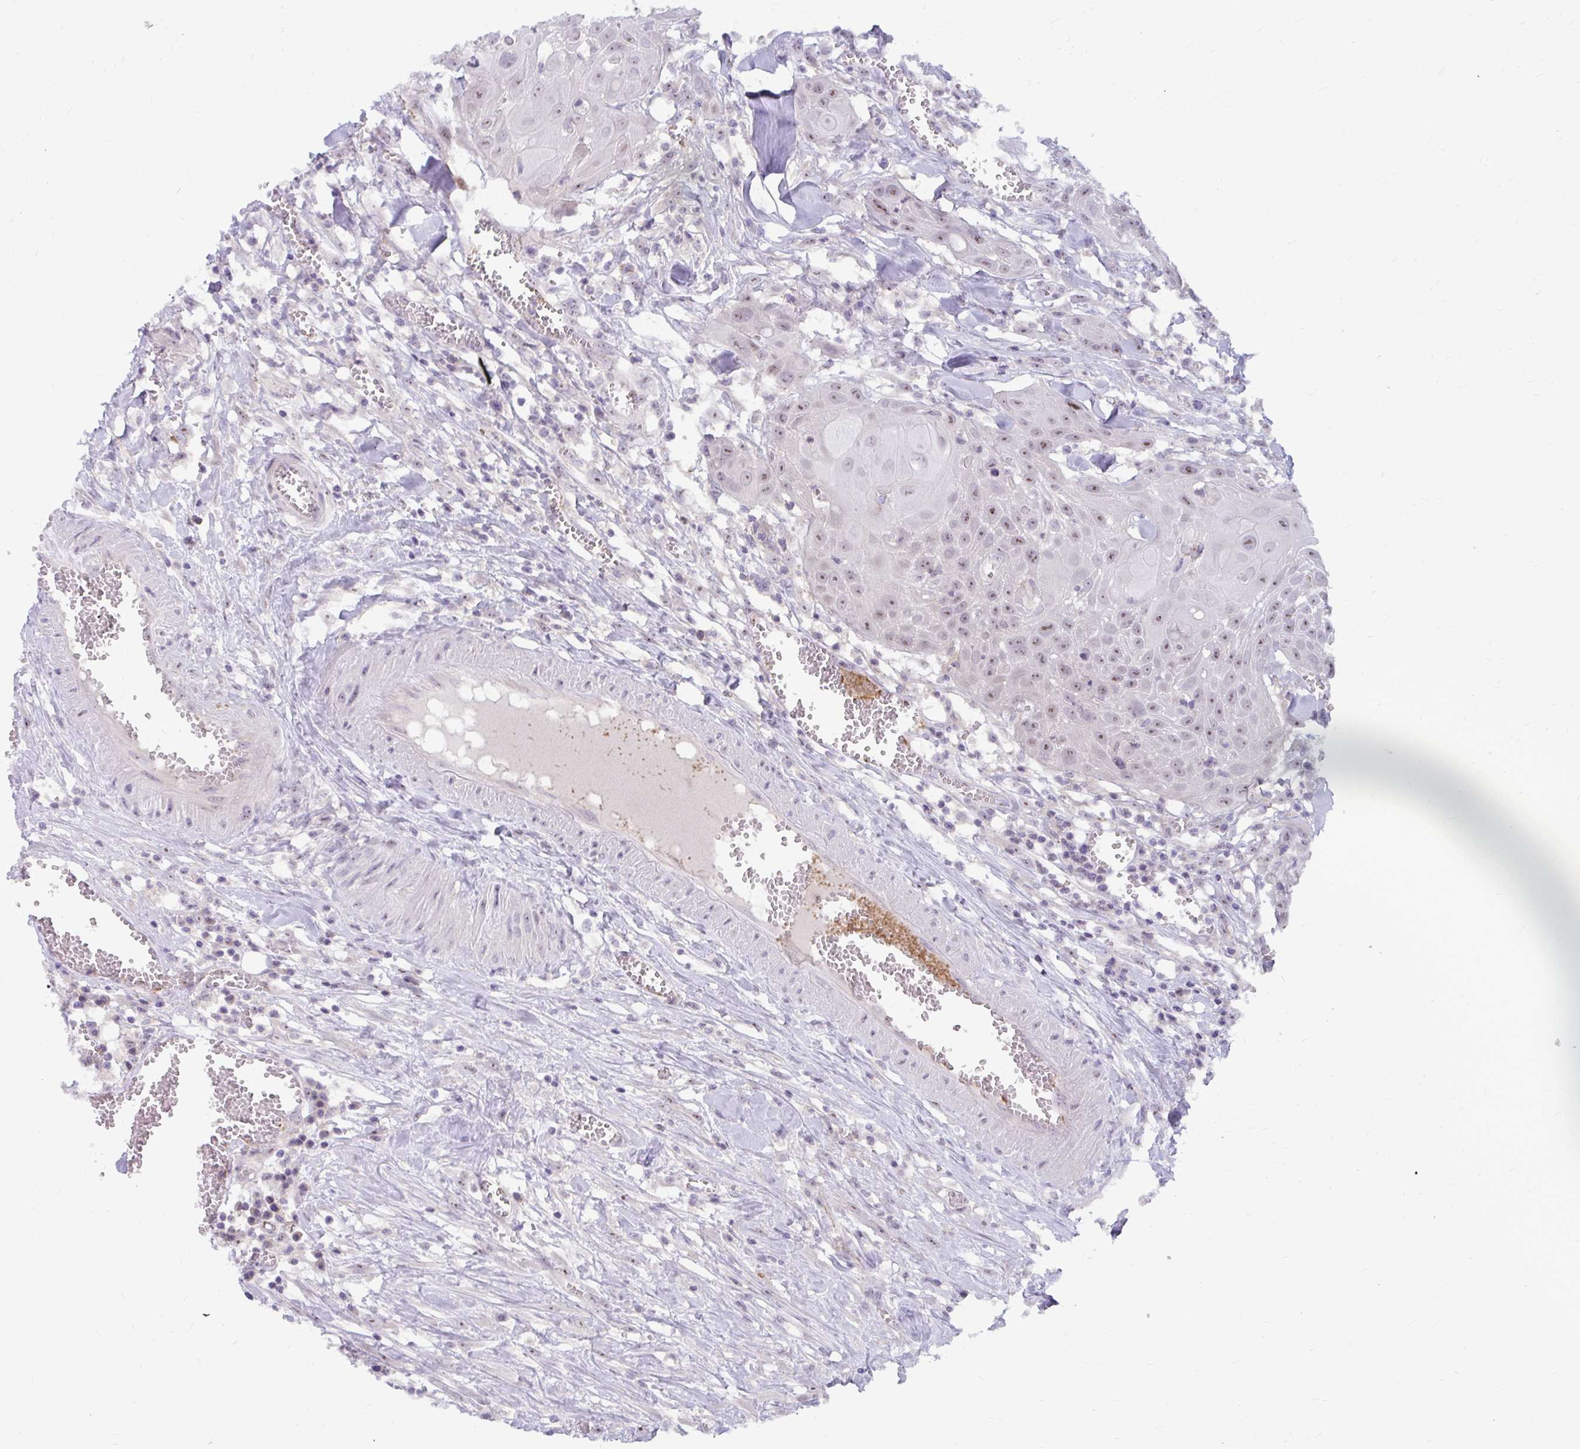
{"staining": {"intensity": "weak", "quantity": "25%-75%", "location": "nuclear"}, "tissue": "head and neck cancer", "cell_type": "Tumor cells", "image_type": "cancer", "snomed": [{"axis": "morphology", "description": "Squamous cell carcinoma, NOS"}, {"axis": "topography", "description": "Lymph node"}, {"axis": "topography", "description": "Salivary gland"}, {"axis": "topography", "description": "Head-Neck"}], "caption": "Protein expression analysis of squamous cell carcinoma (head and neck) reveals weak nuclear staining in about 25%-75% of tumor cells.", "gene": "MUS81", "patient": {"sex": "female", "age": 74}}